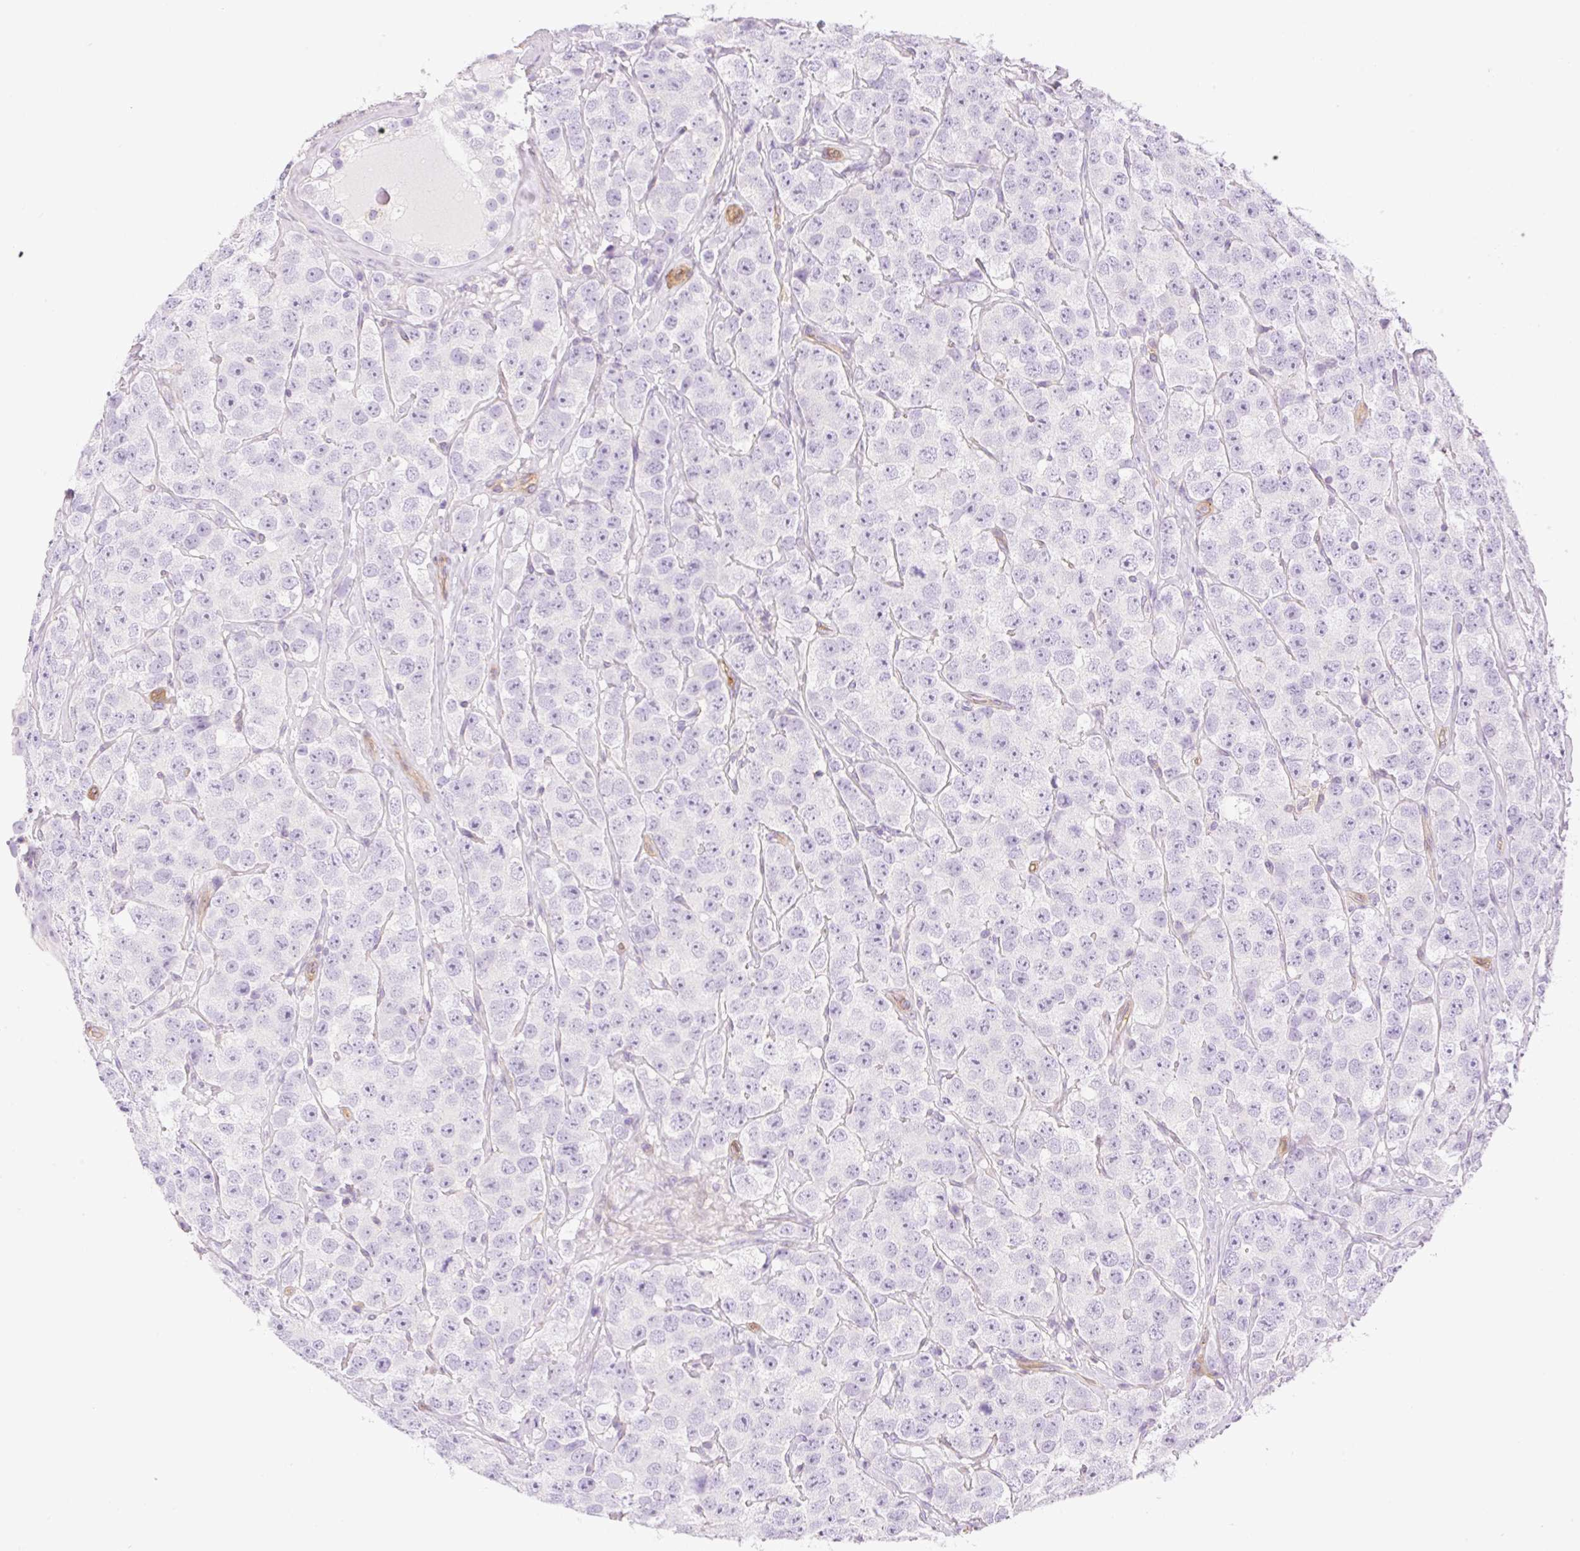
{"staining": {"intensity": "negative", "quantity": "none", "location": "none"}, "tissue": "testis cancer", "cell_type": "Tumor cells", "image_type": "cancer", "snomed": [{"axis": "morphology", "description": "Seminoma, NOS"}, {"axis": "topography", "description": "Testis"}], "caption": "Tumor cells show no significant protein positivity in testis cancer (seminoma).", "gene": "EHD3", "patient": {"sex": "male", "age": 28}}